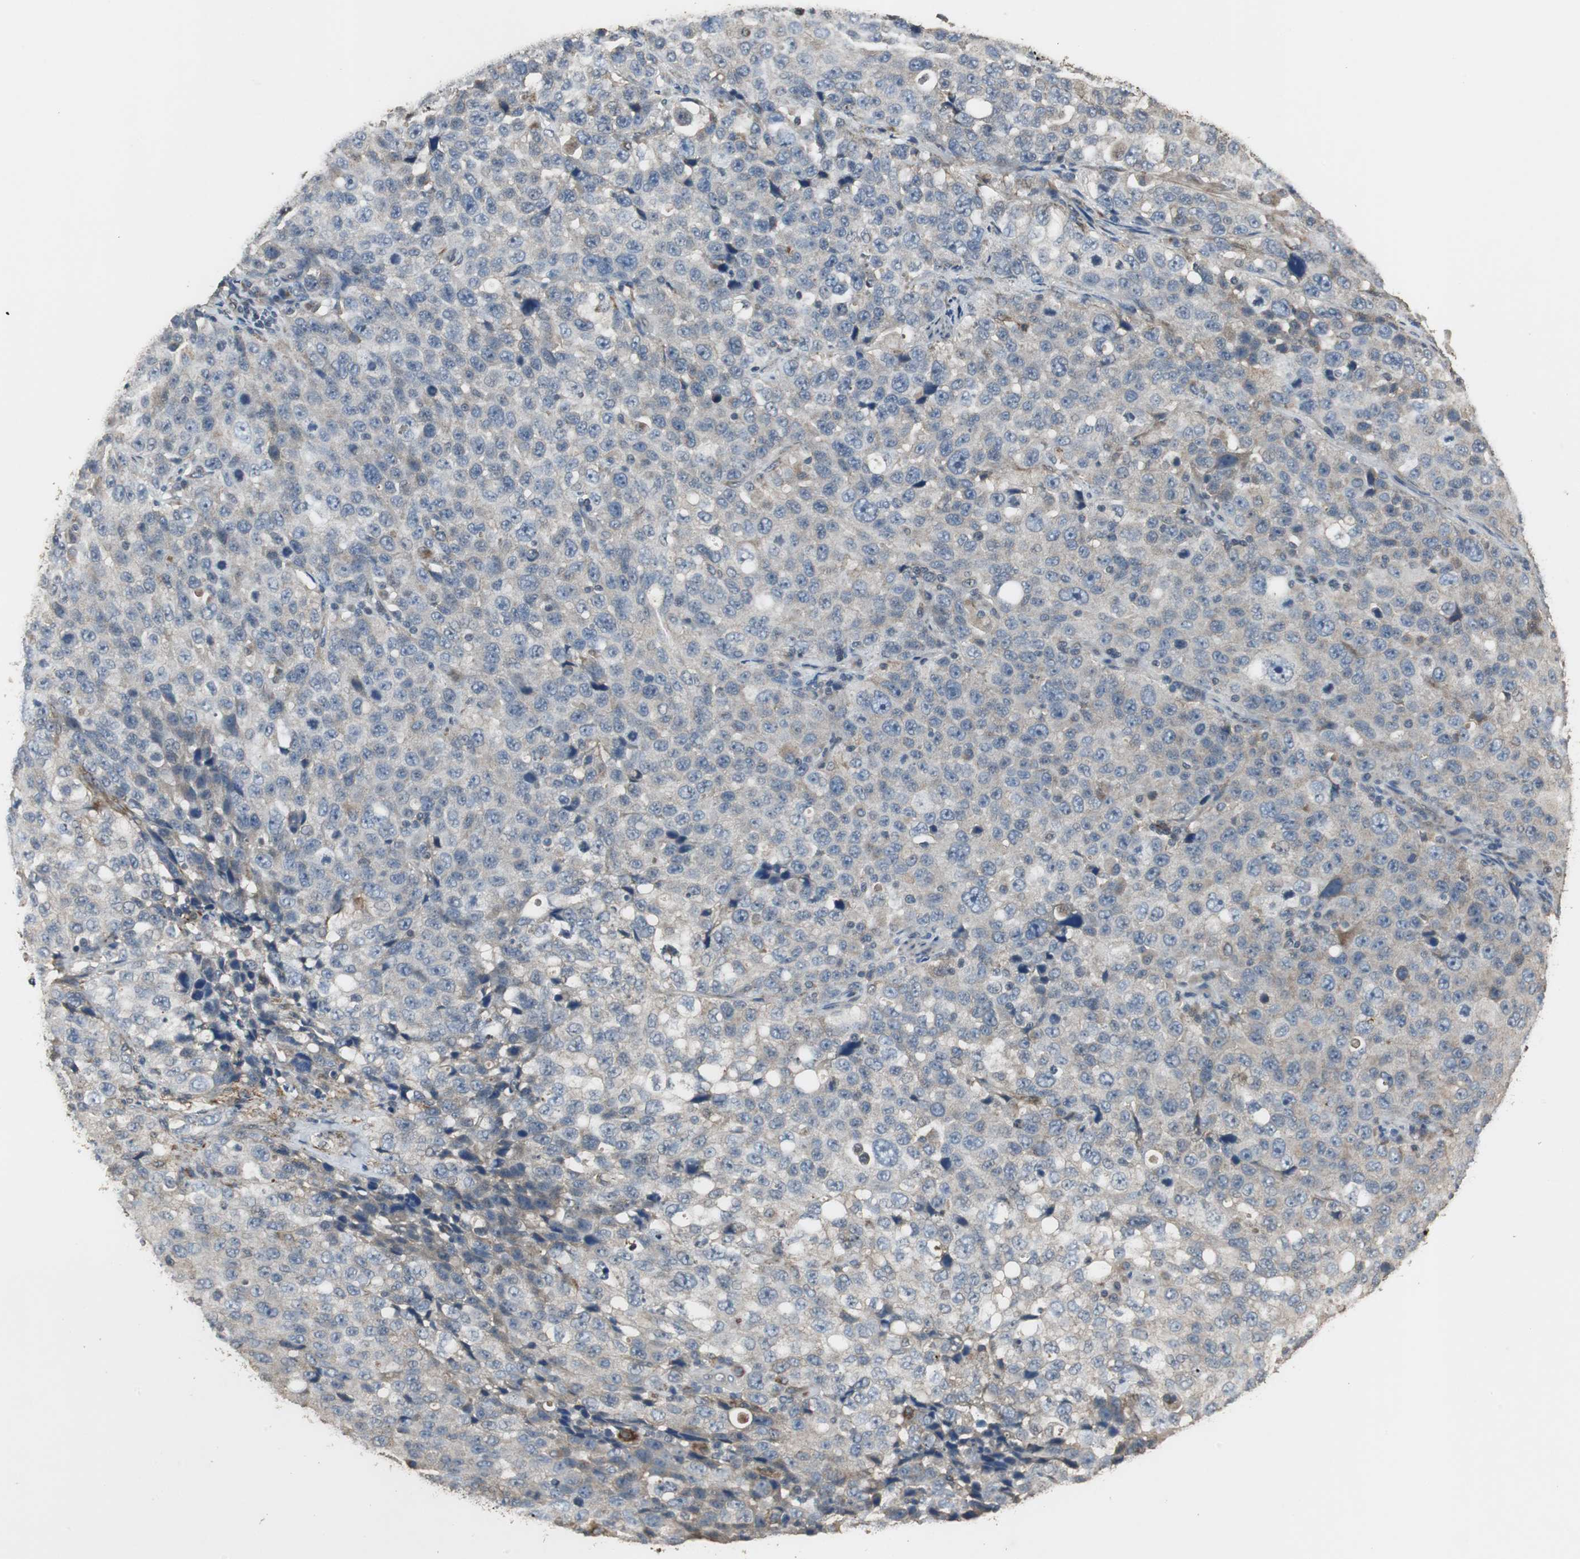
{"staining": {"intensity": "weak", "quantity": "25%-75%", "location": "cytoplasmic/membranous"}, "tissue": "stomach cancer", "cell_type": "Tumor cells", "image_type": "cancer", "snomed": [{"axis": "morphology", "description": "Normal tissue, NOS"}, {"axis": "morphology", "description": "Adenocarcinoma, NOS"}, {"axis": "topography", "description": "Stomach"}], "caption": "An image showing weak cytoplasmic/membranous expression in about 25%-75% of tumor cells in stomach cancer, as visualized by brown immunohistochemical staining.", "gene": "JTB", "patient": {"sex": "male", "age": 48}}